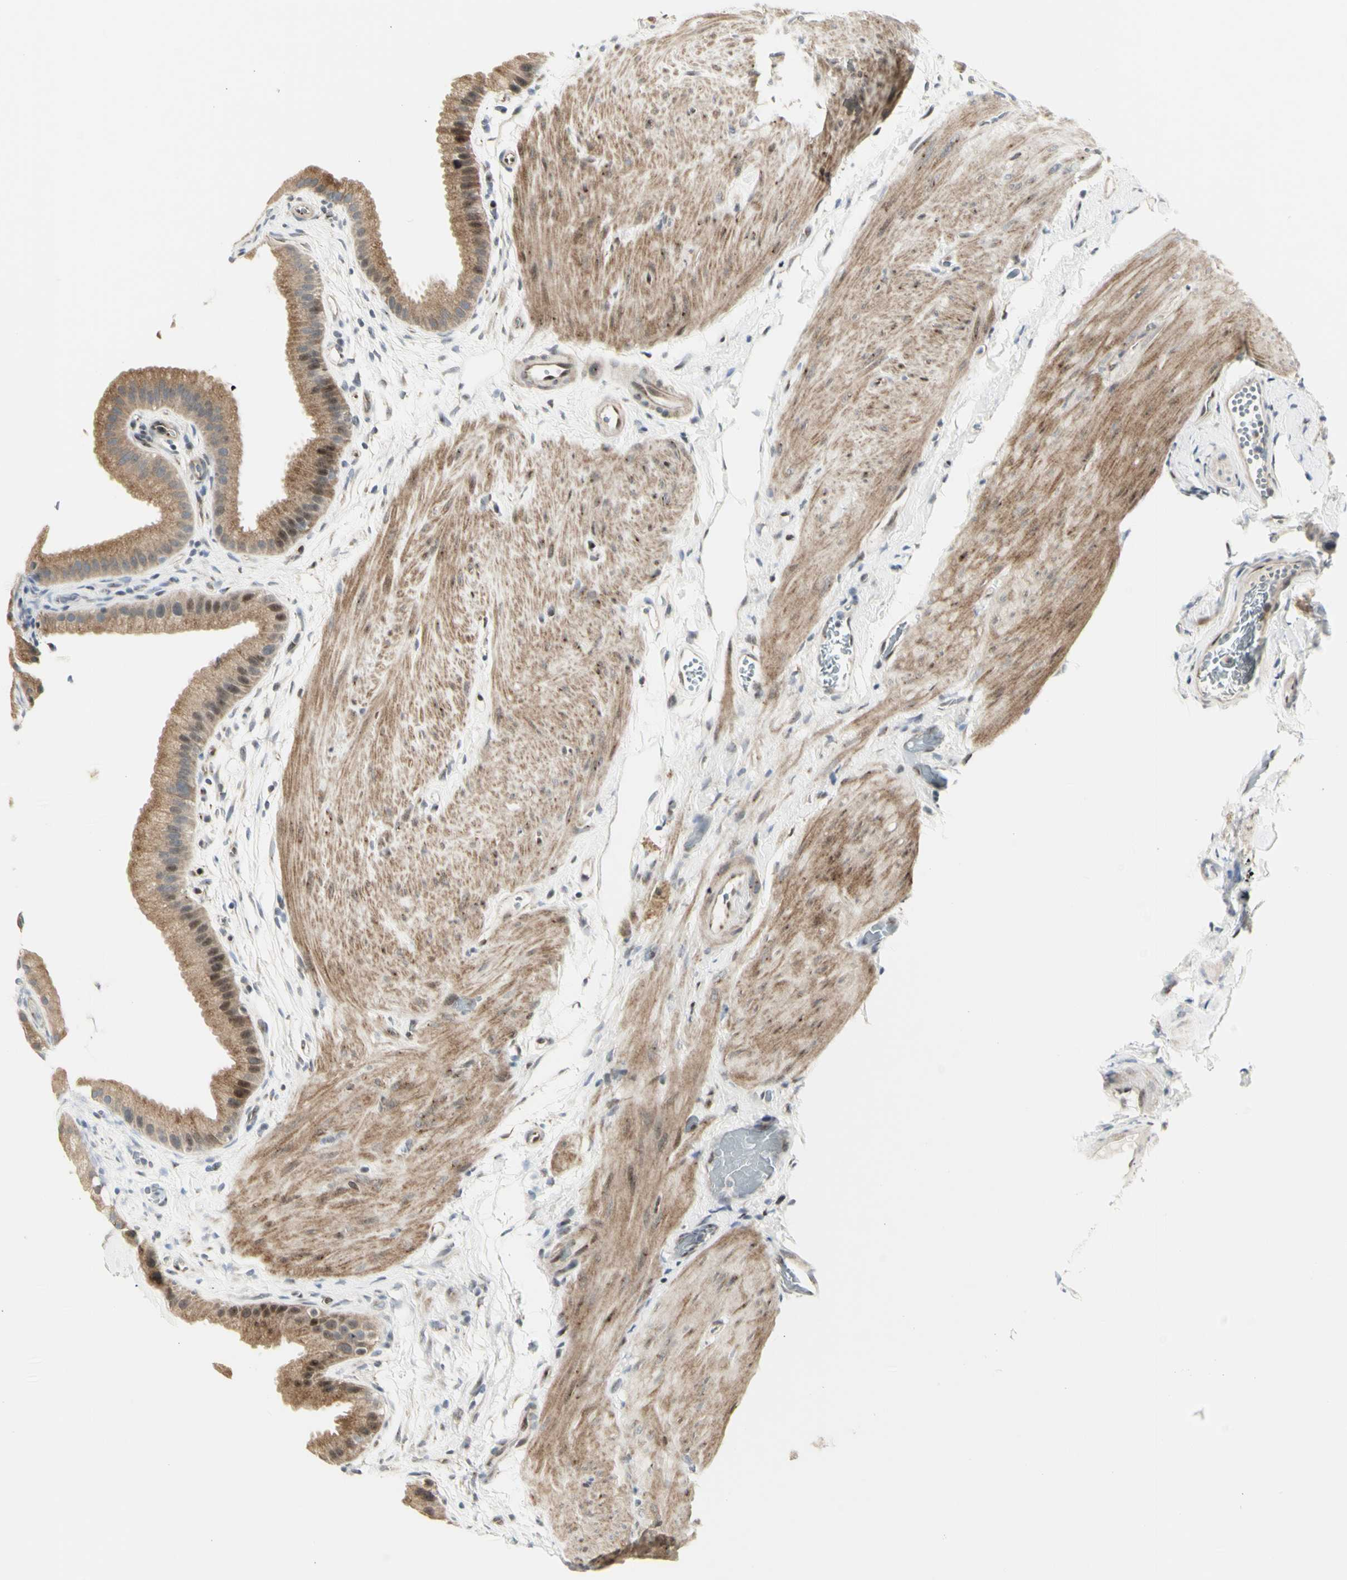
{"staining": {"intensity": "moderate", "quantity": ">75%", "location": "cytoplasmic/membranous"}, "tissue": "gallbladder", "cell_type": "Glandular cells", "image_type": "normal", "snomed": [{"axis": "morphology", "description": "Normal tissue, NOS"}, {"axis": "topography", "description": "Gallbladder"}], "caption": "This image reveals immunohistochemistry (IHC) staining of normal gallbladder, with medium moderate cytoplasmic/membranous expression in approximately >75% of glandular cells.", "gene": "DHRS7B", "patient": {"sex": "female", "age": 64}}